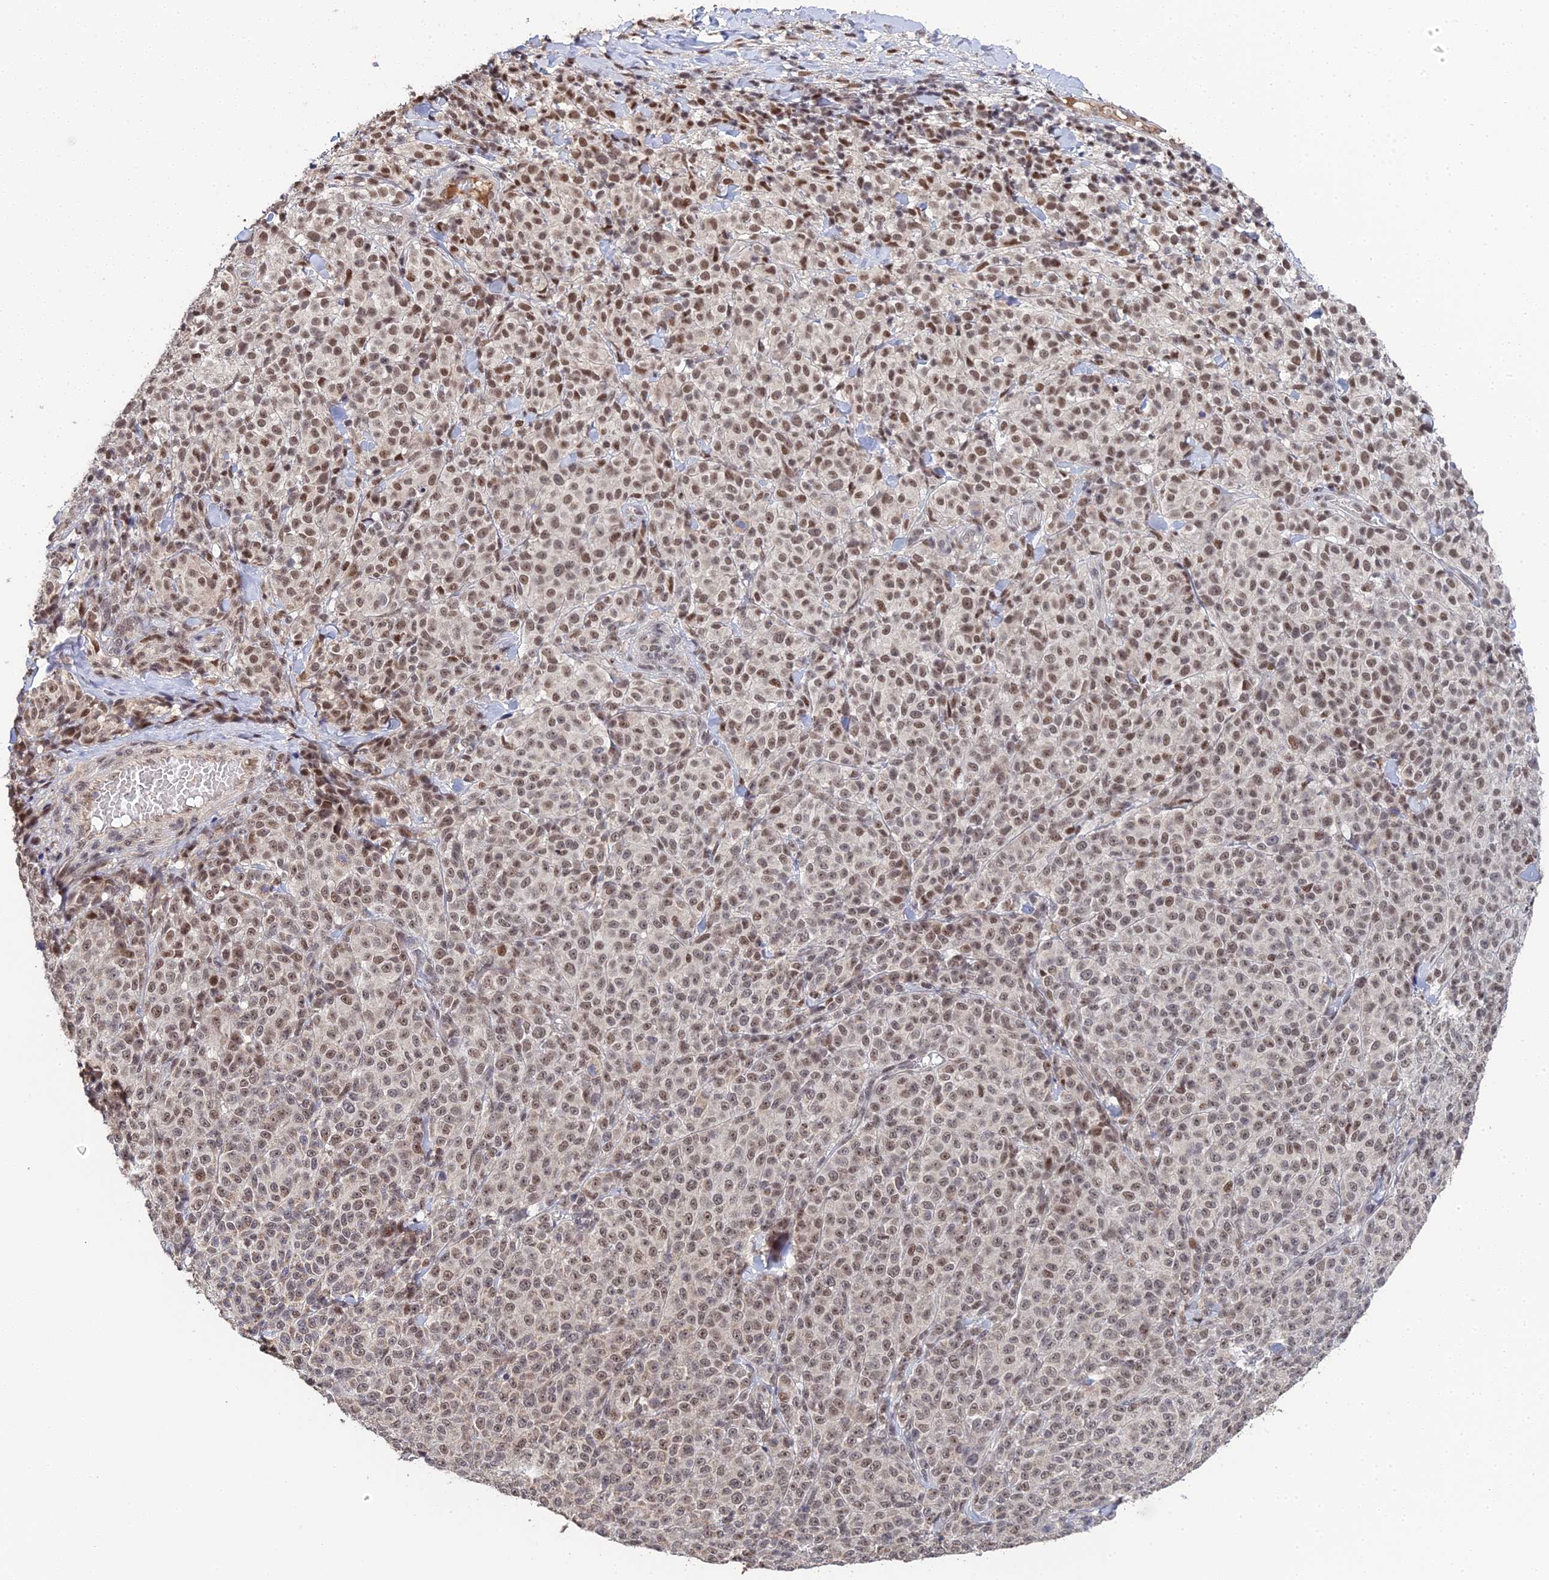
{"staining": {"intensity": "moderate", "quantity": ">75%", "location": "nuclear"}, "tissue": "melanoma", "cell_type": "Tumor cells", "image_type": "cancer", "snomed": [{"axis": "morphology", "description": "Normal tissue, NOS"}, {"axis": "morphology", "description": "Malignant melanoma, NOS"}, {"axis": "topography", "description": "Skin"}], "caption": "Immunohistochemical staining of melanoma displays medium levels of moderate nuclear protein positivity in approximately >75% of tumor cells. Using DAB (3,3'-diaminobenzidine) (brown) and hematoxylin (blue) stains, captured at high magnification using brightfield microscopy.", "gene": "ERCC5", "patient": {"sex": "female", "age": 34}}